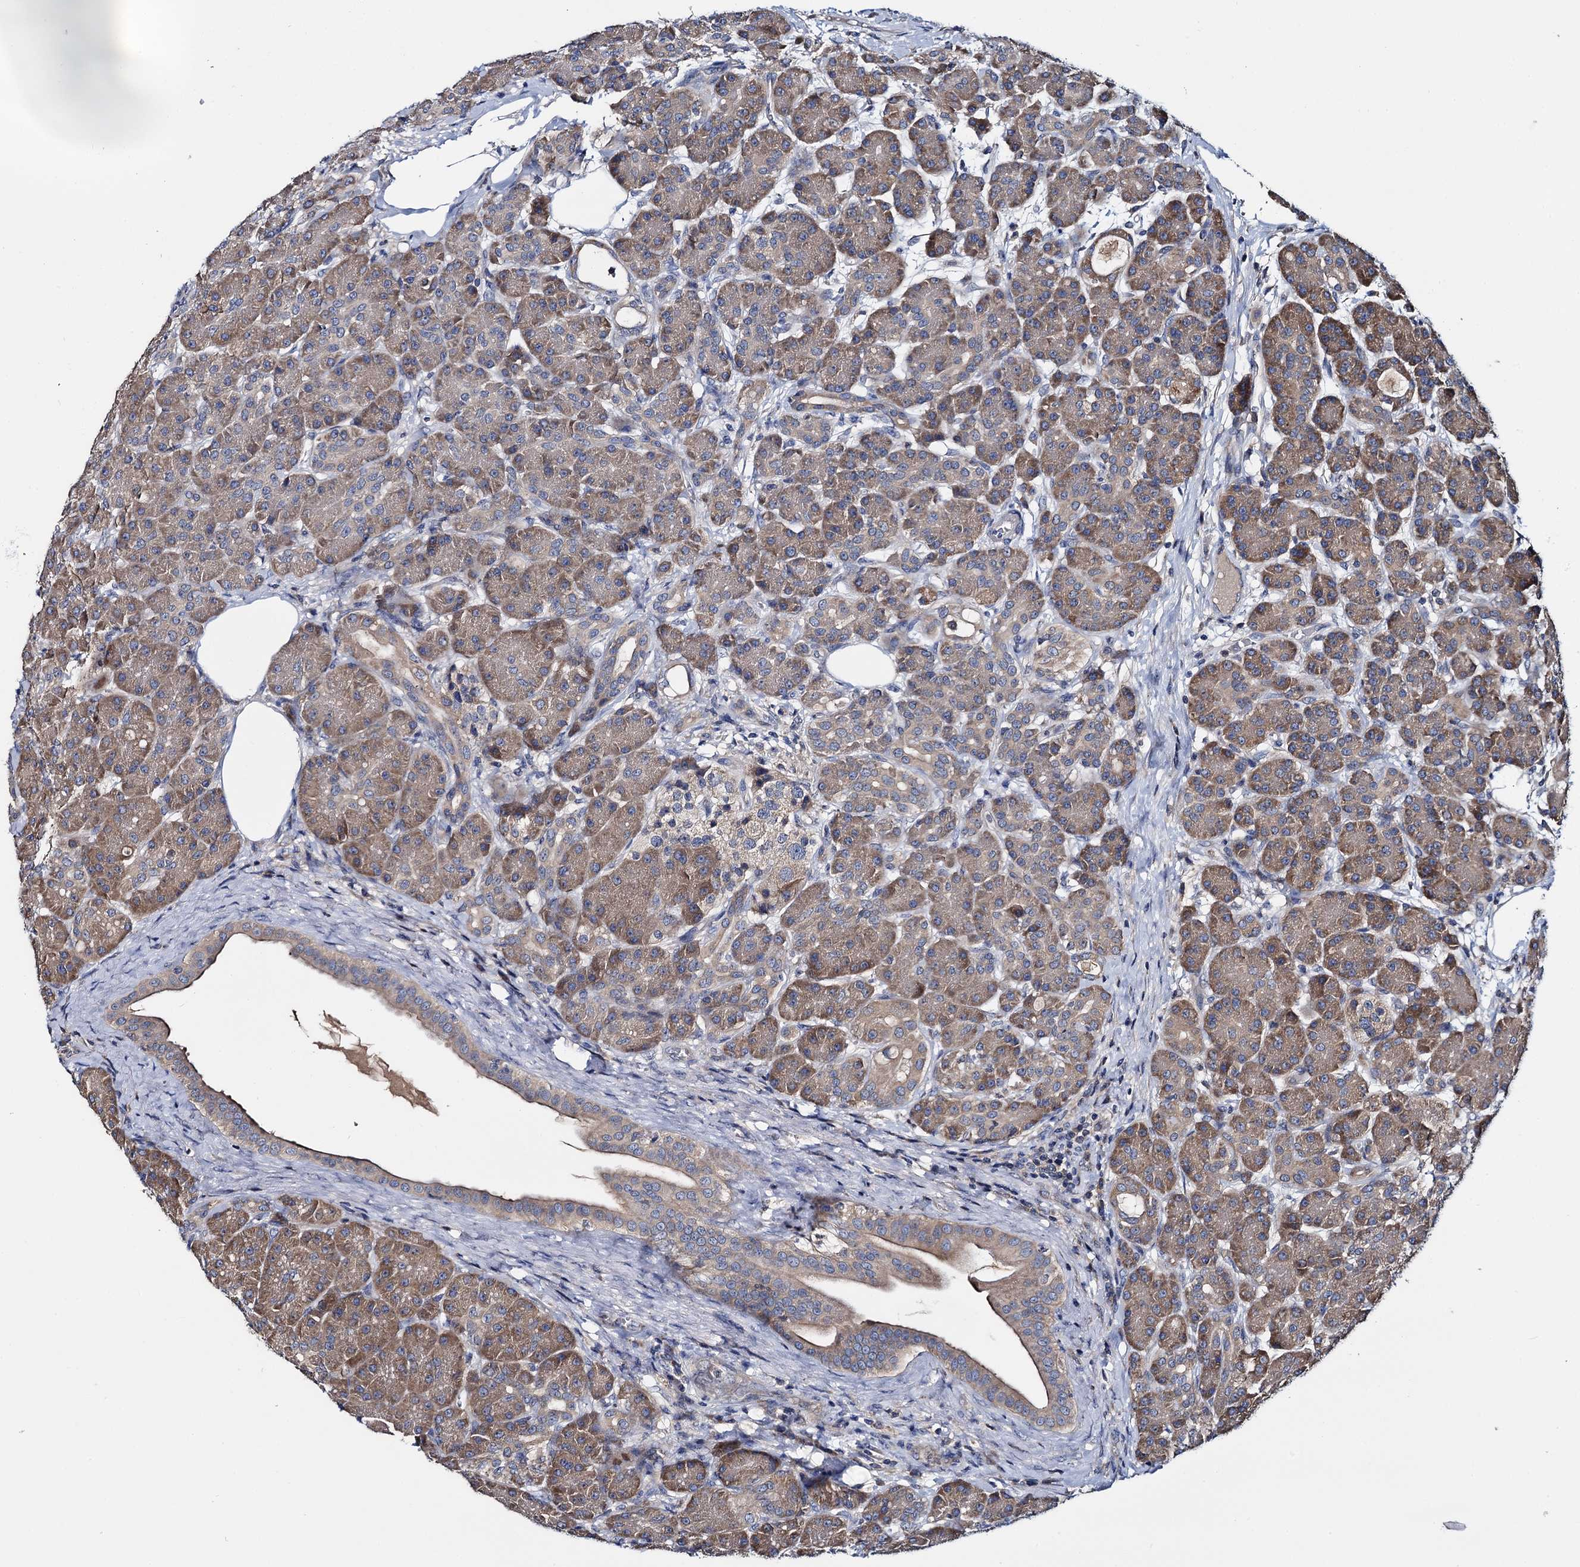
{"staining": {"intensity": "moderate", "quantity": ">75%", "location": "cytoplasmic/membranous"}, "tissue": "pancreas", "cell_type": "Exocrine glandular cells", "image_type": "normal", "snomed": [{"axis": "morphology", "description": "Normal tissue, NOS"}, {"axis": "topography", "description": "Pancreas"}], "caption": "This photomicrograph displays normal pancreas stained with immunohistochemistry to label a protein in brown. The cytoplasmic/membranous of exocrine glandular cells show moderate positivity for the protein. Nuclei are counter-stained blue.", "gene": "CEP192", "patient": {"sex": "male", "age": 63}}